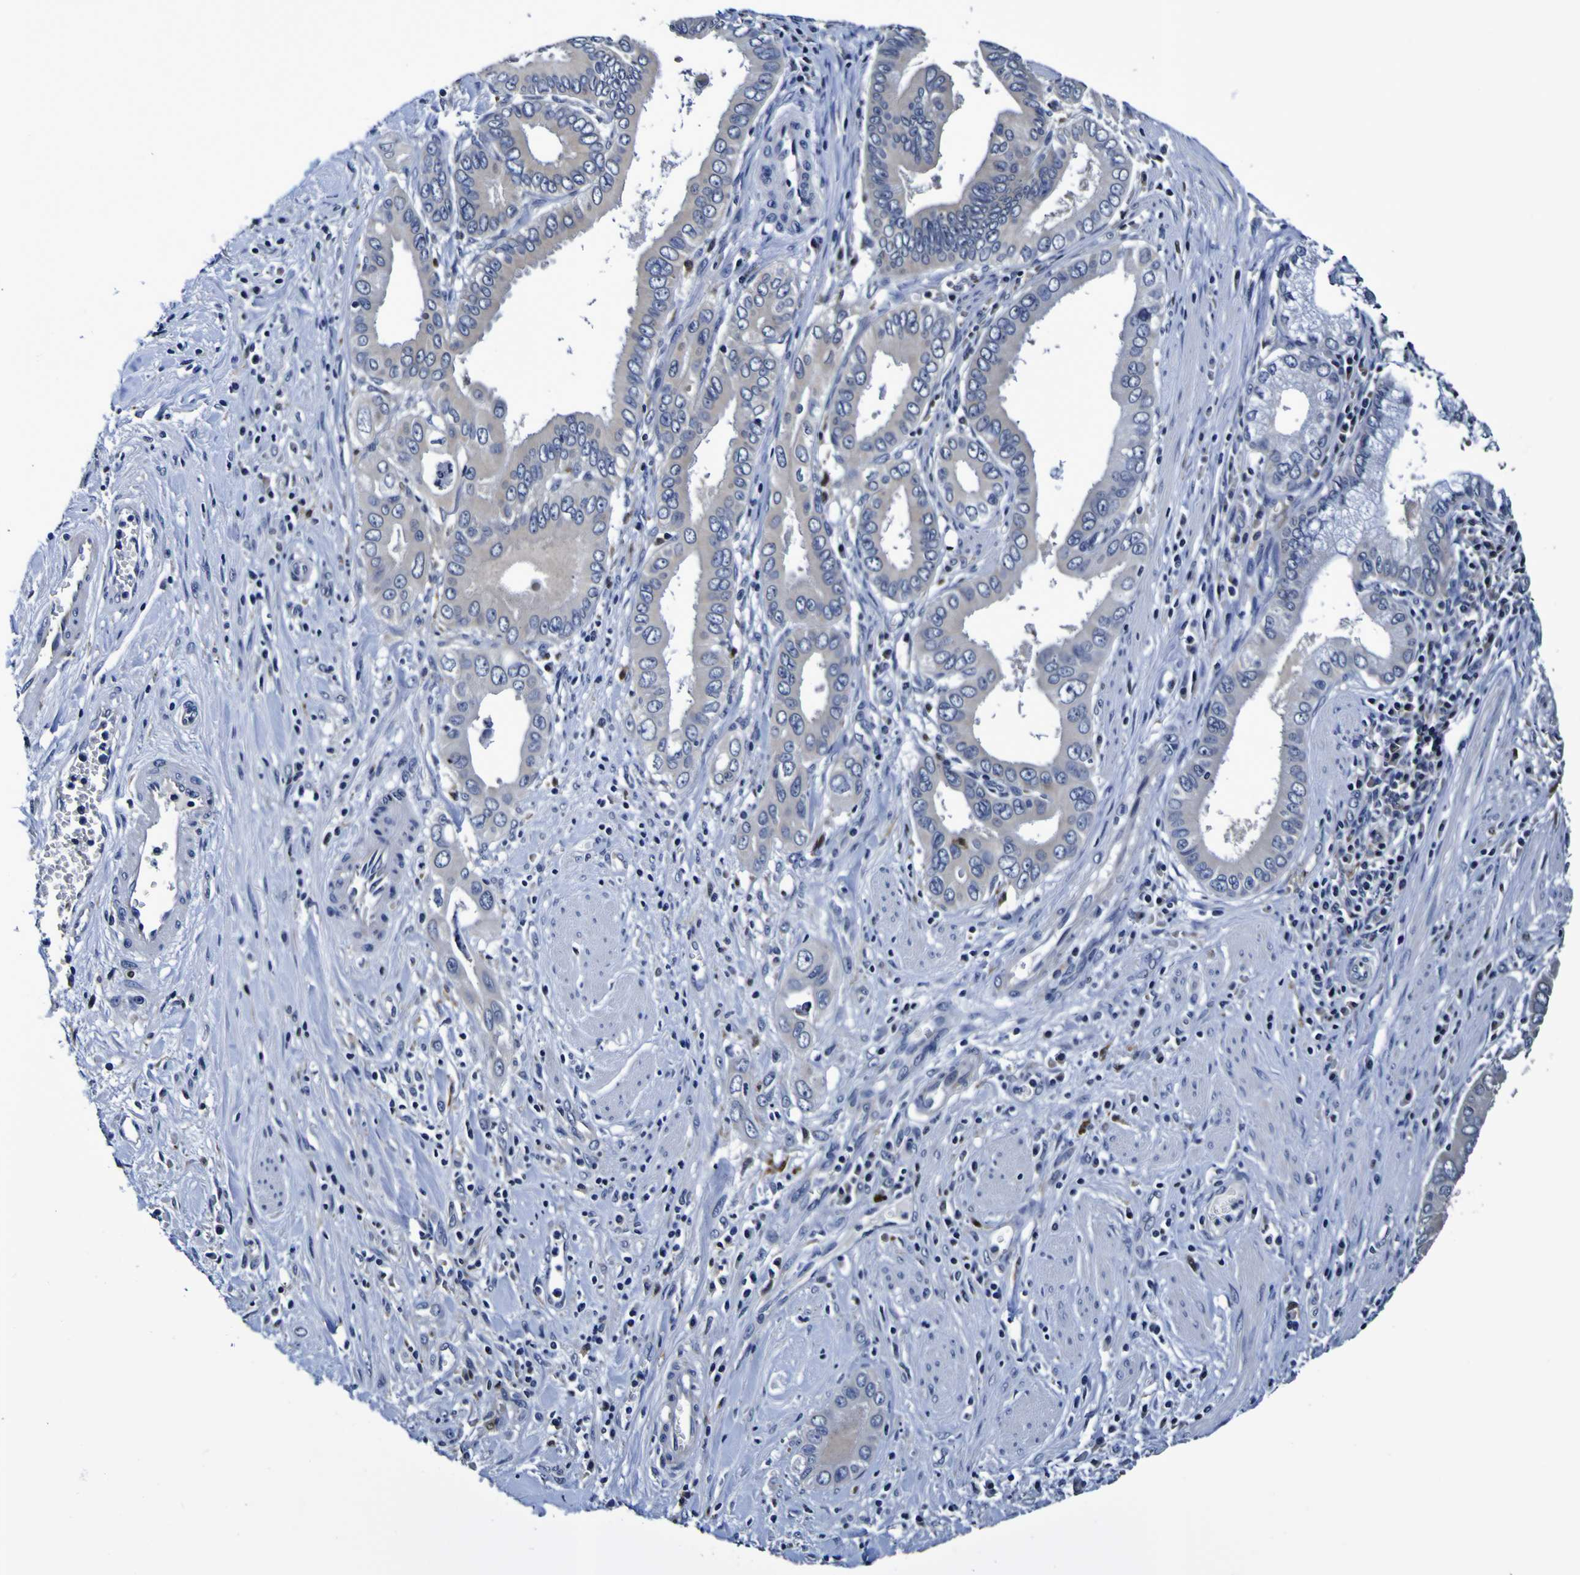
{"staining": {"intensity": "negative", "quantity": "none", "location": "none"}, "tissue": "pancreatic cancer", "cell_type": "Tumor cells", "image_type": "cancer", "snomed": [{"axis": "morphology", "description": "Normal tissue, NOS"}, {"axis": "topography", "description": "Lymph node"}], "caption": "The micrograph demonstrates no significant expression in tumor cells of pancreatic cancer.", "gene": "GPX1", "patient": {"sex": "male", "age": 50}}